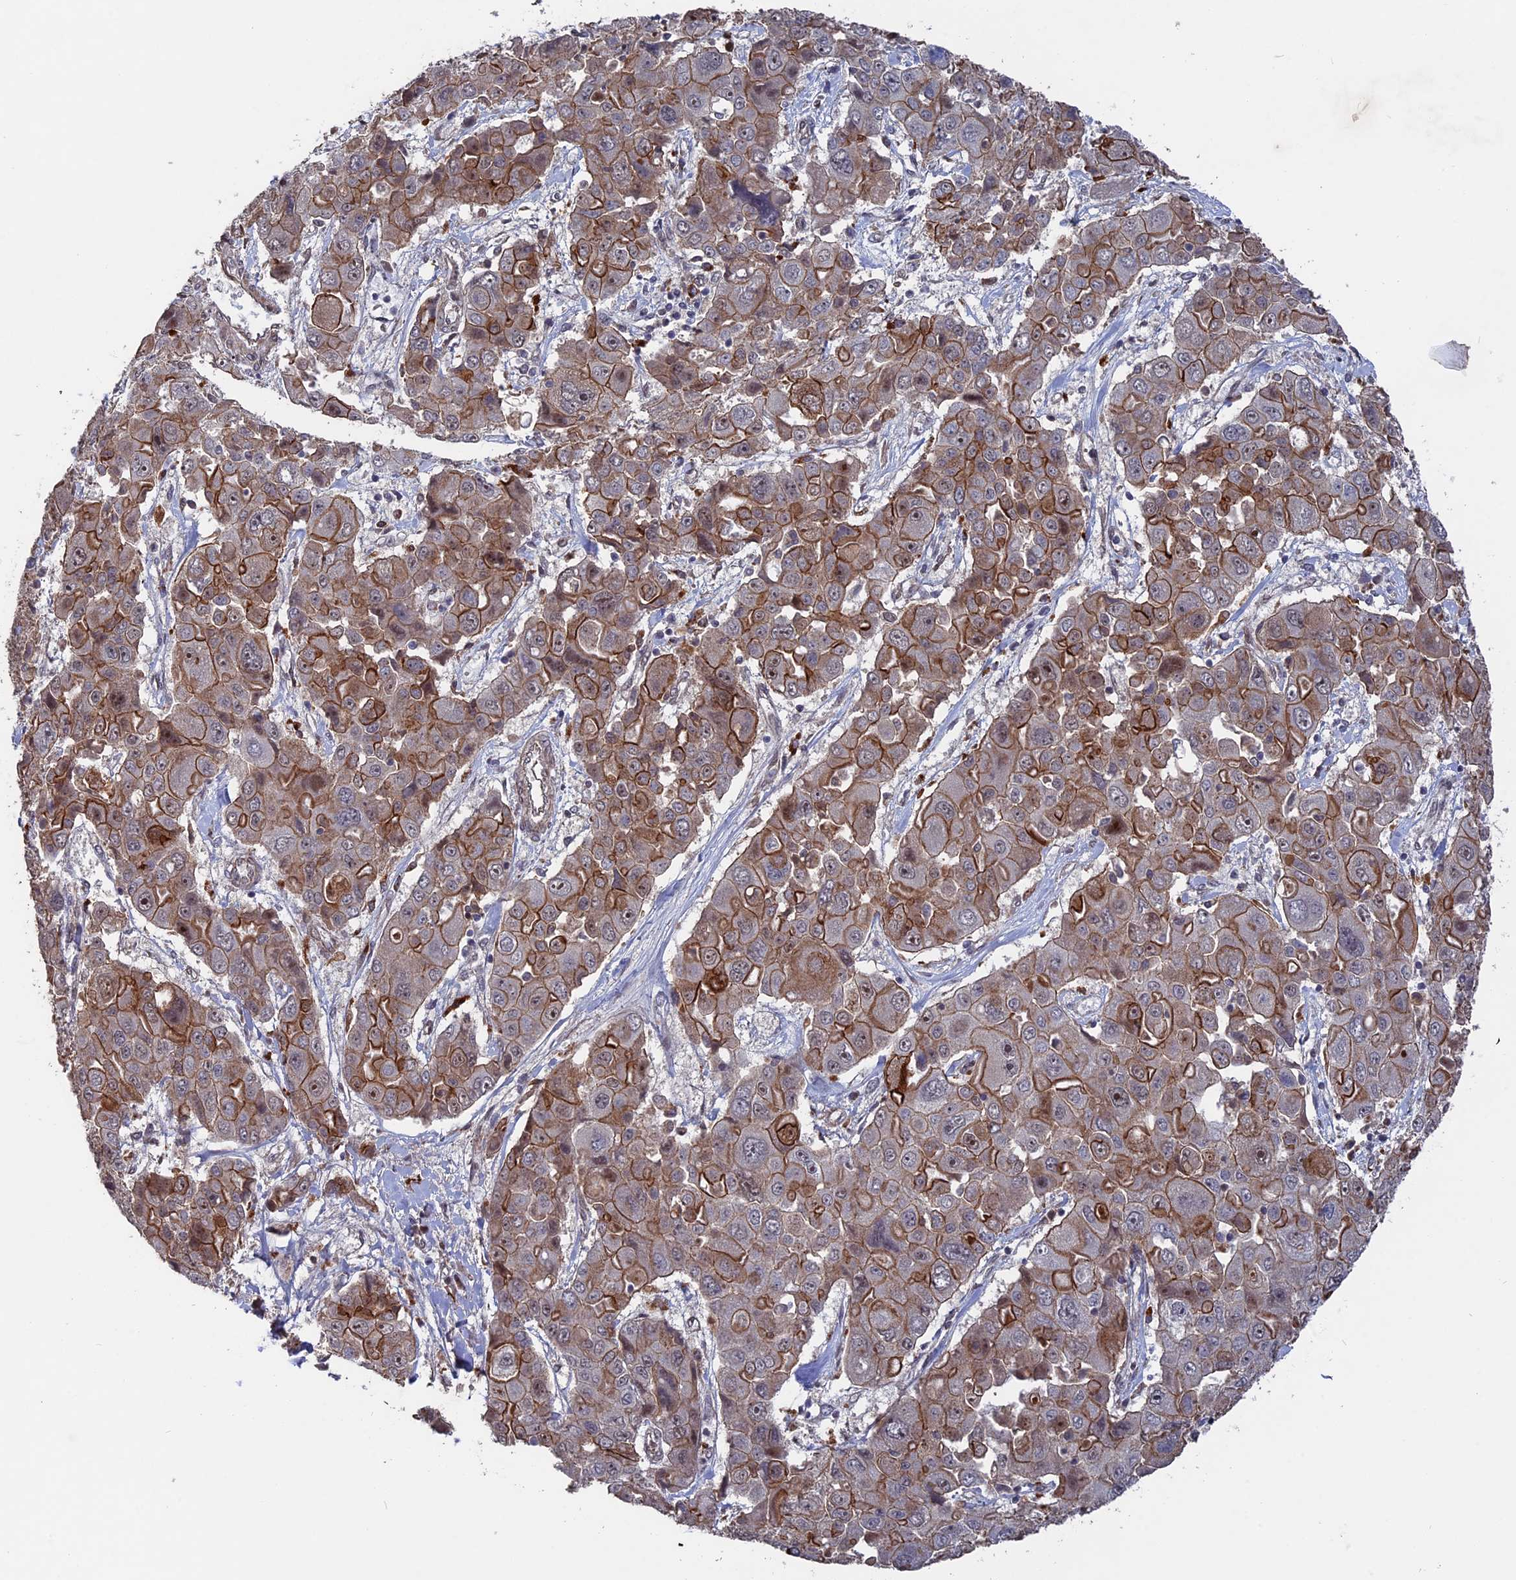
{"staining": {"intensity": "moderate", "quantity": ">75%", "location": "cytoplasmic/membranous"}, "tissue": "liver cancer", "cell_type": "Tumor cells", "image_type": "cancer", "snomed": [{"axis": "morphology", "description": "Cholangiocarcinoma"}, {"axis": "topography", "description": "Liver"}], "caption": "This is a photomicrograph of IHC staining of cholangiocarcinoma (liver), which shows moderate staining in the cytoplasmic/membranous of tumor cells.", "gene": "NOSIP", "patient": {"sex": "male", "age": 67}}